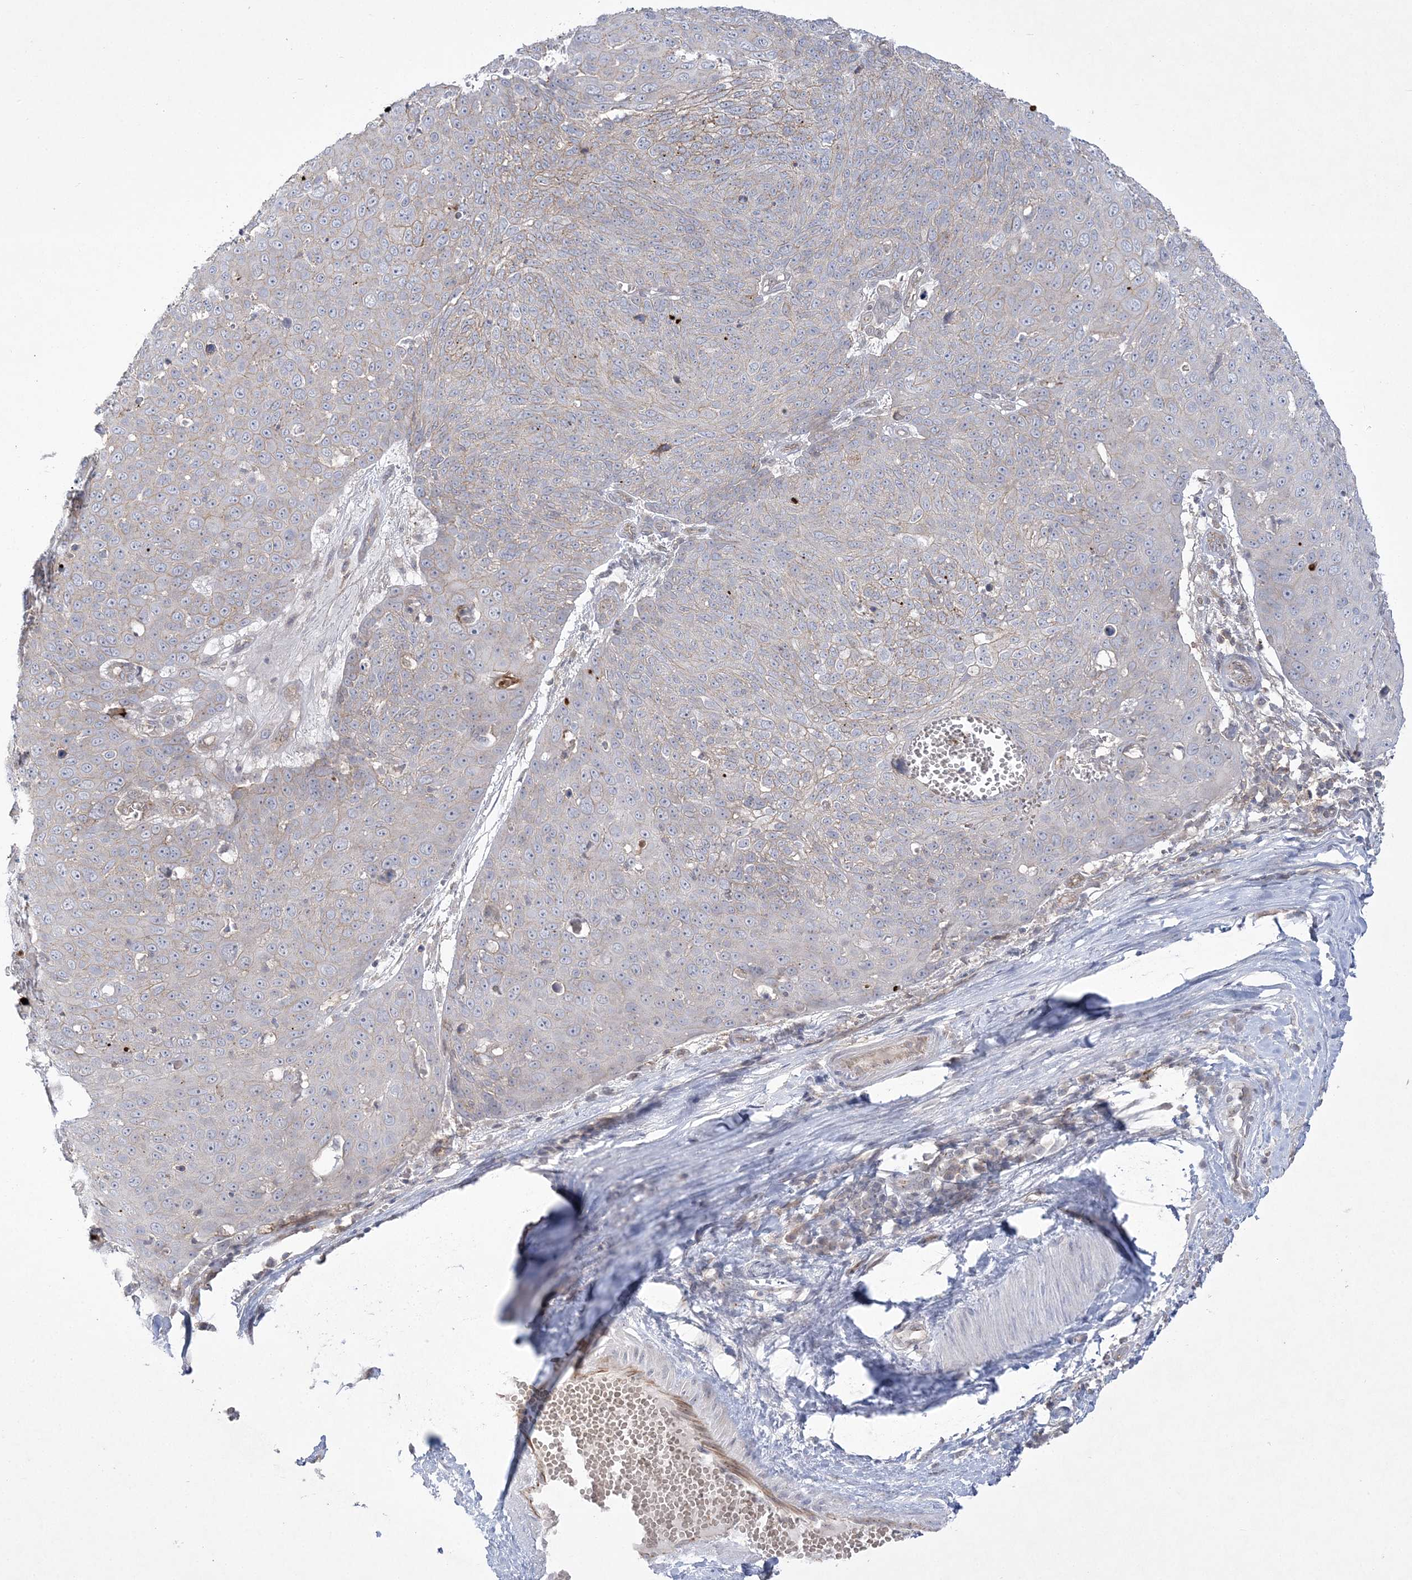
{"staining": {"intensity": "weak", "quantity": "<25%", "location": "cytoplasmic/membranous"}, "tissue": "skin cancer", "cell_type": "Tumor cells", "image_type": "cancer", "snomed": [{"axis": "morphology", "description": "Squamous cell carcinoma, NOS"}, {"axis": "topography", "description": "Skin"}], "caption": "The micrograph displays no staining of tumor cells in skin cancer. The staining is performed using DAB brown chromogen with nuclei counter-stained in using hematoxylin.", "gene": "ADAMTS12", "patient": {"sex": "male", "age": 71}}